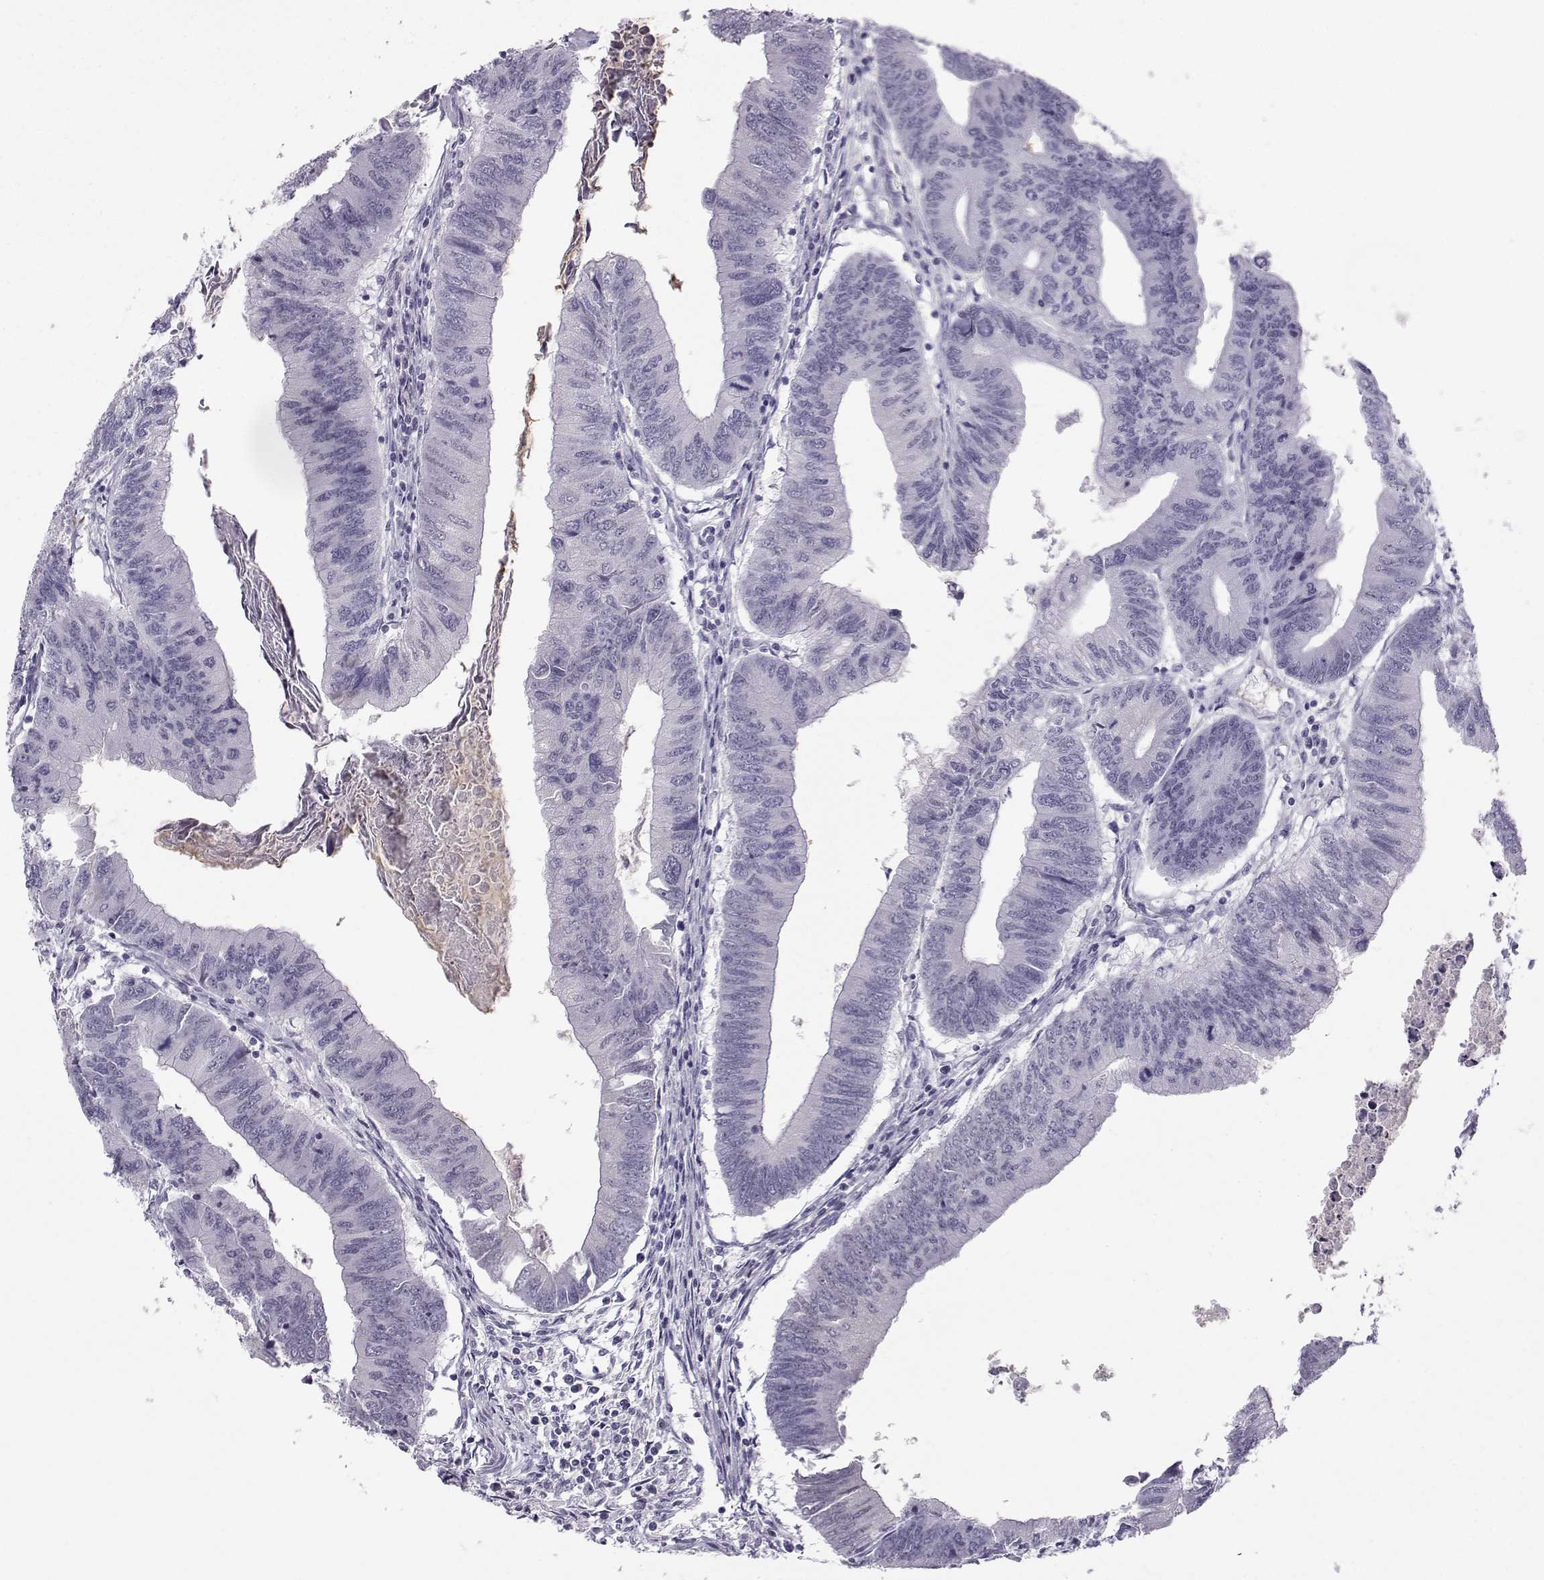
{"staining": {"intensity": "negative", "quantity": "none", "location": "none"}, "tissue": "colorectal cancer", "cell_type": "Tumor cells", "image_type": "cancer", "snomed": [{"axis": "morphology", "description": "Adenocarcinoma, NOS"}, {"axis": "topography", "description": "Colon"}], "caption": "Adenocarcinoma (colorectal) was stained to show a protein in brown. There is no significant positivity in tumor cells.", "gene": "LHX1", "patient": {"sex": "male", "age": 53}}